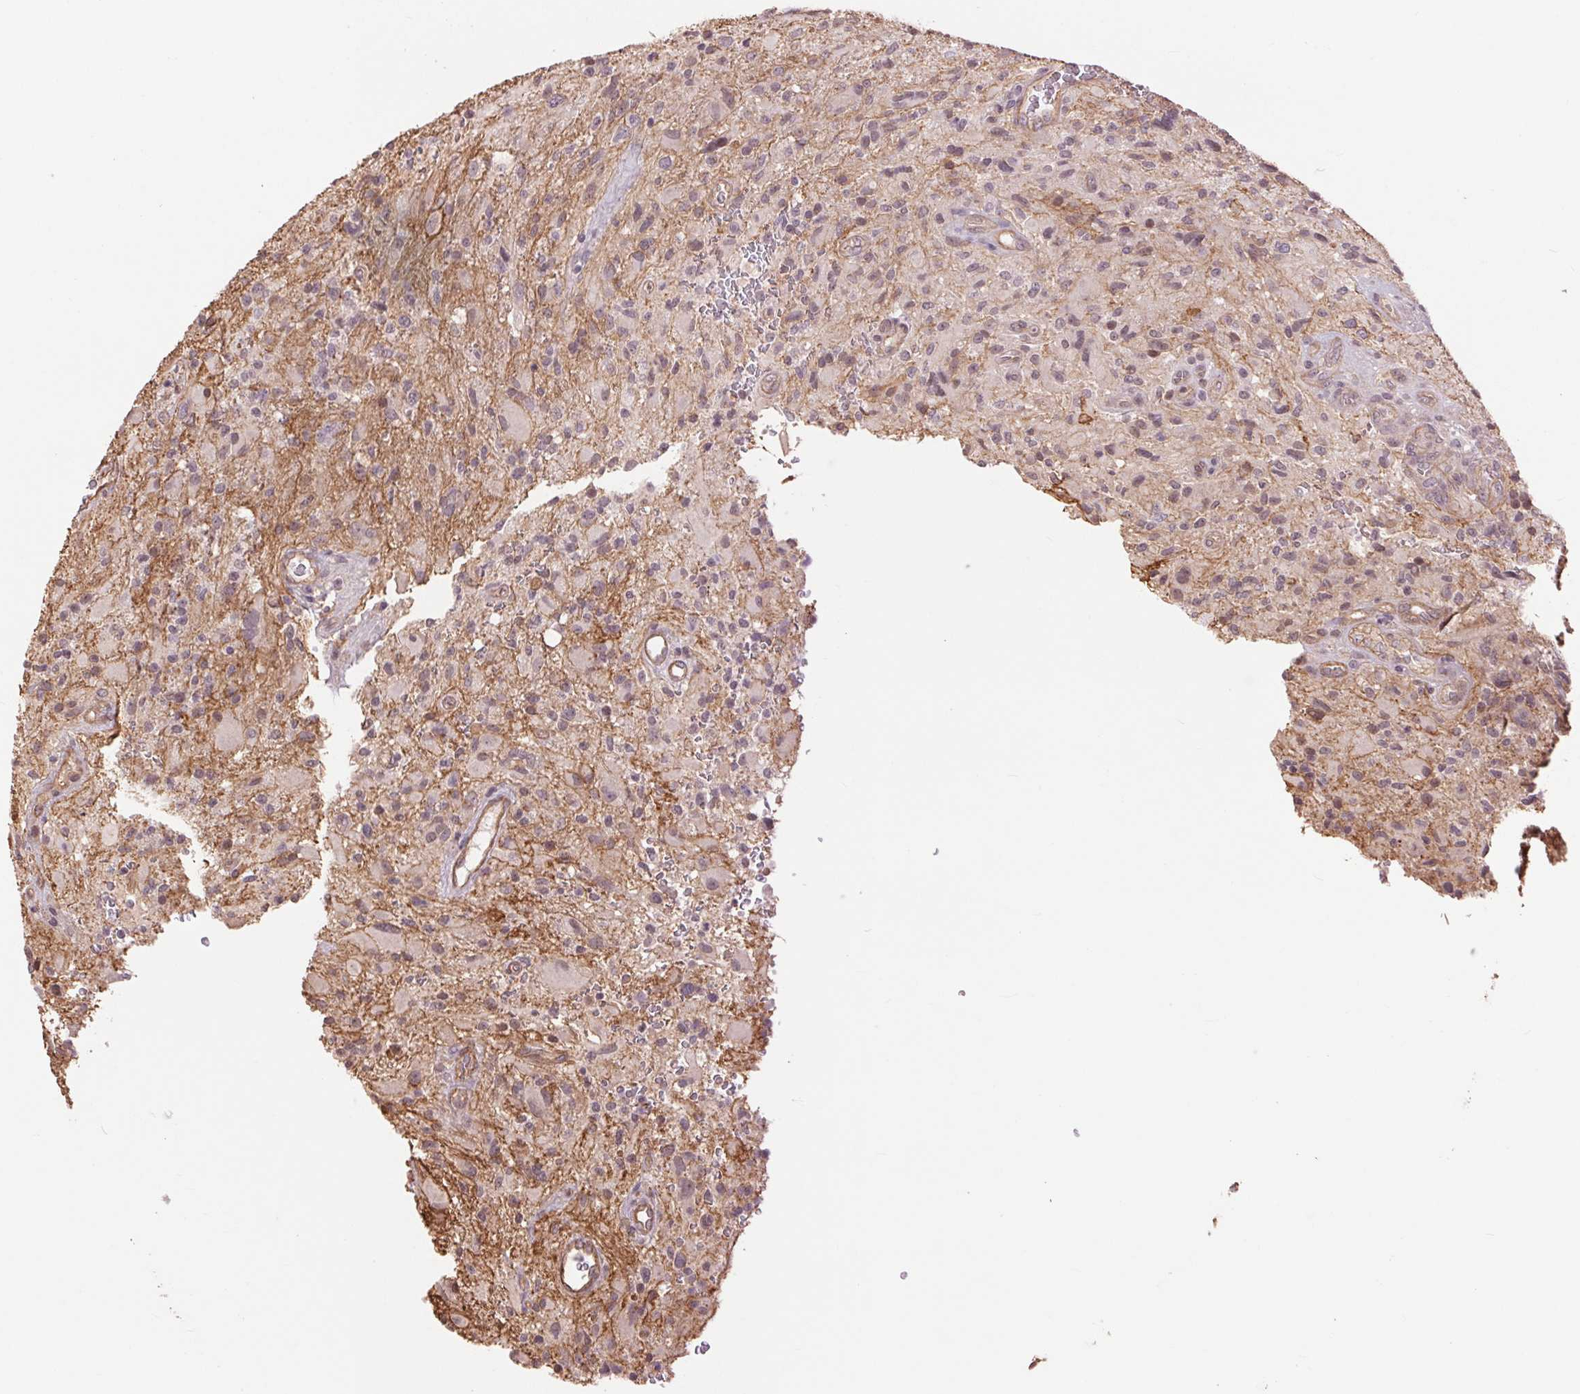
{"staining": {"intensity": "negative", "quantity": "none", "location": "none"}, "tissue": "glioma", "cell_type": "Tumor cells", "image_type": "cancer", "snomed": [{"axis": "morphology", "description": "Glioma, malignant, High grade"}, {"axis": "topography", "description": "Brain"}], "caption": "Glioma was stained to show a protein in brown. There is no significant expression in tumor cells.", "gene": "PALM", "patient": {"sex": "male", "age": 53}}